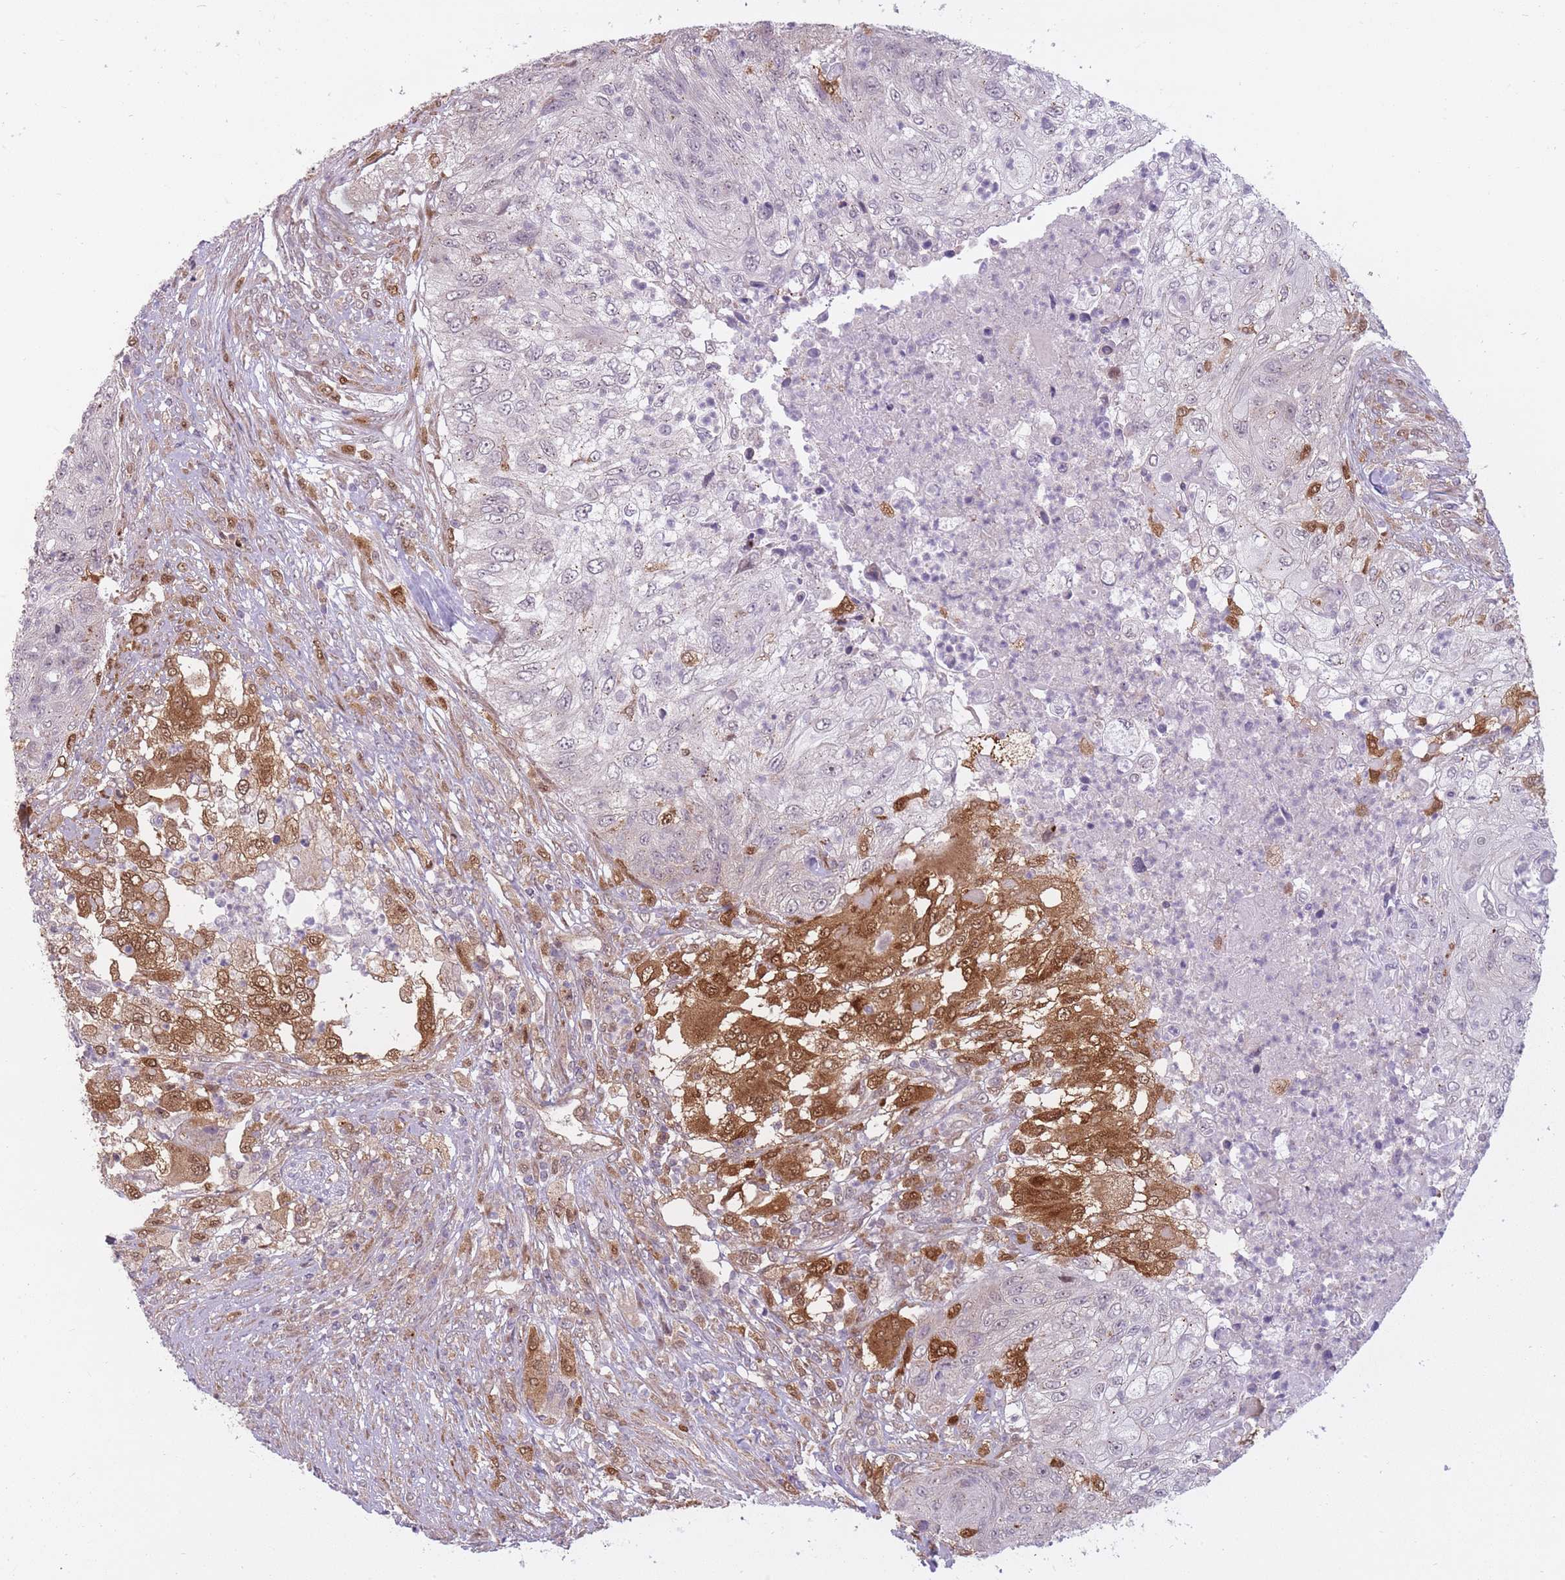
{"staining": {"intensity": "moderate", "quantity": "<25%", "location": "cytoplasmic/membranous,nuclear"}, "tissue": "urothelial cancer", "cell_type": "Tumor cells", "image_type": "cancer", "snomed": [{"axis": "morphology", "description": "Urothelial carcinoma, High grade"}, {"axis": "topography", "description": "Urinary bladder"}], "caption": "A high-resolution histopathology image shows IHC staining of urothelial cancer, which displays moderate cytoplasmic/membranous and nuclear staining in about <25% of tumor cells. Immunohistochemistry (ihc) stains the protein in brown and the nuclei are stained blue.", "gene": "LGALS9", "patient": {"sex": "female", "age": 60}}